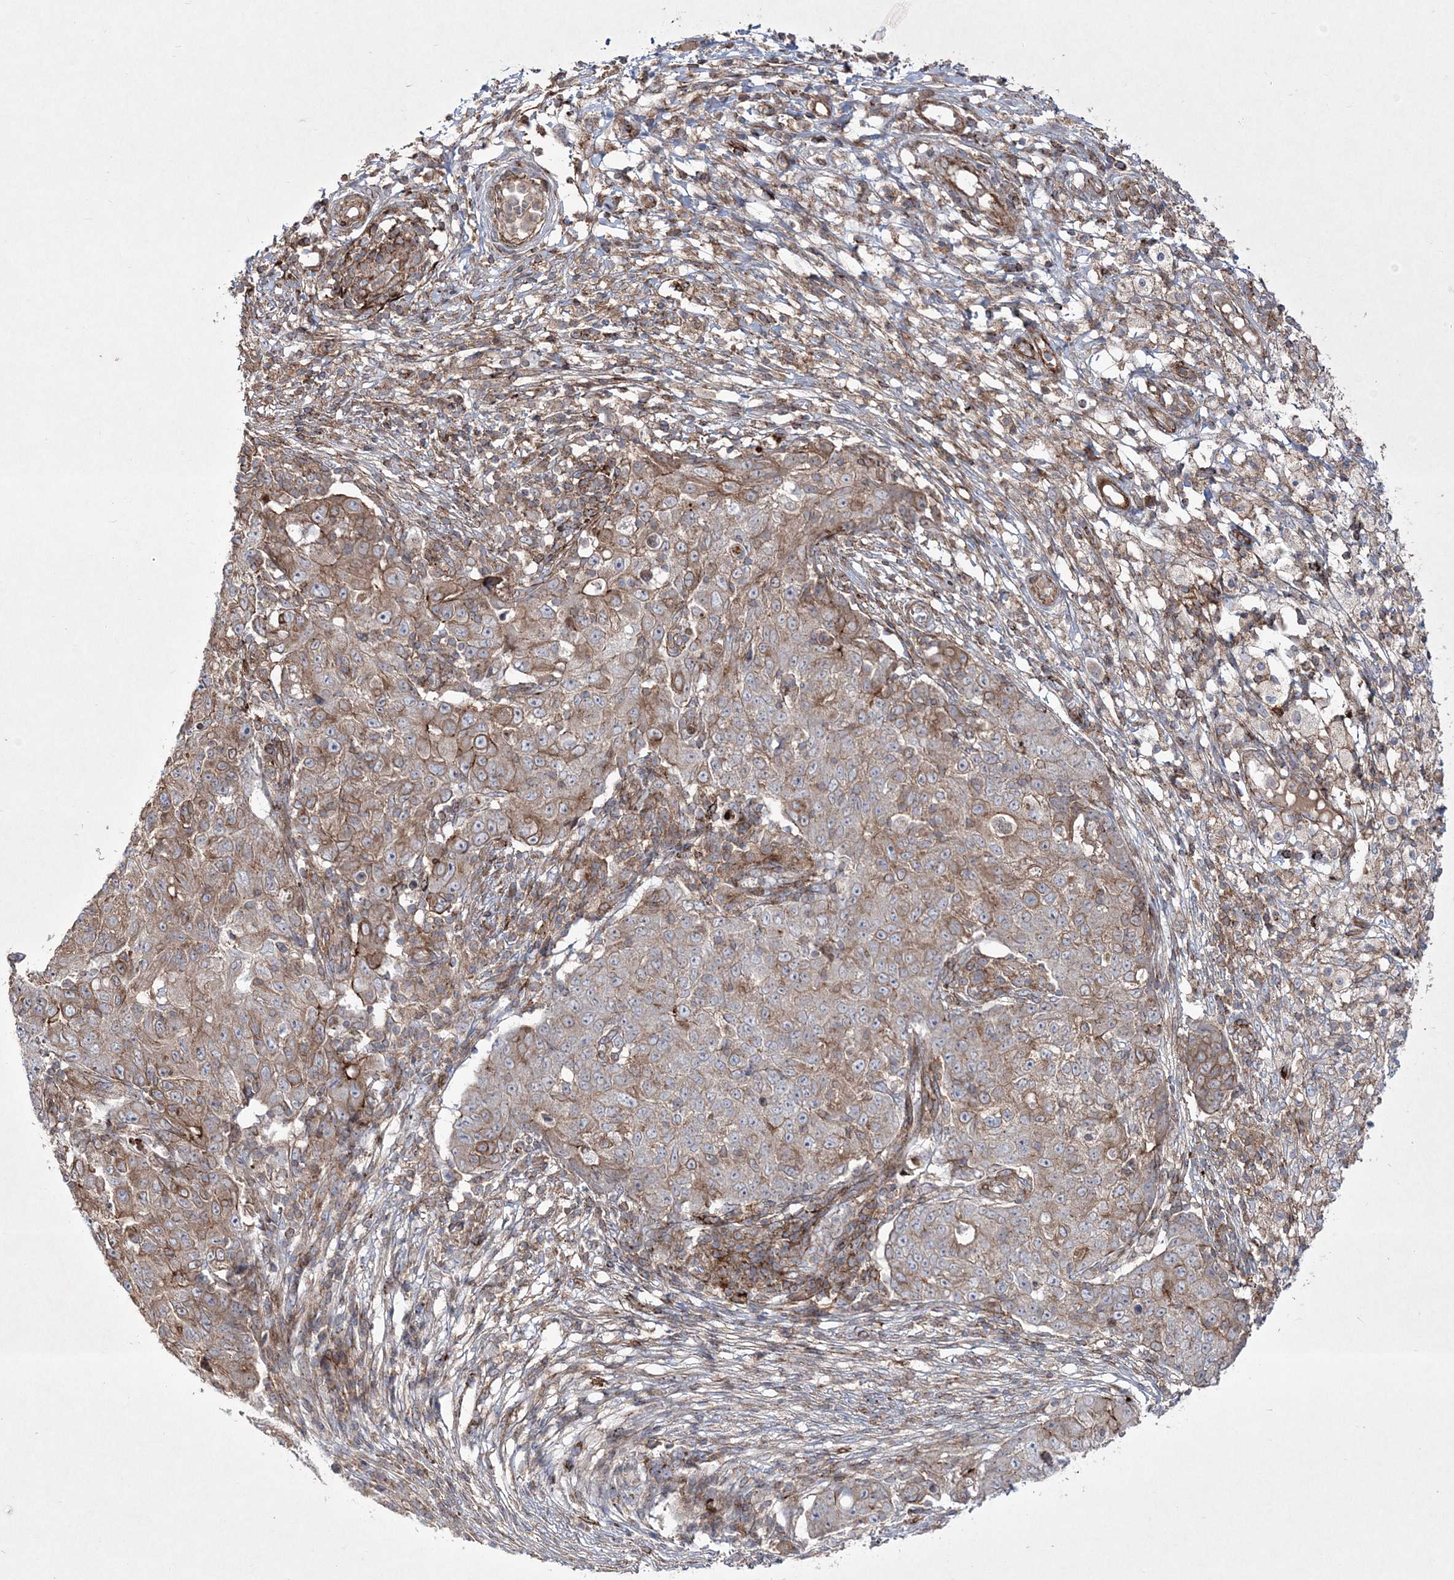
{"staining": {"intensity": "moderate", "quantity": "25%-75%", "location": "cytoplasmic/membranous"}, "tissue": "ovarian cancer", "cell_type": "Tumor cells", "image_type": "cancer", "snomed": [{"axis": "morphology", "description": "Carcinoma, endometroid"}, {"axis": "topography", "description": "Ovary"}], "caption": "The micrograph displays a brown stain indicating the presence of a protein in the cytoplasmic/membranous of tumor cells in ovarian cancer.", "gene": "RICTOR", "patient": {"sex": "female", "age": 42}}